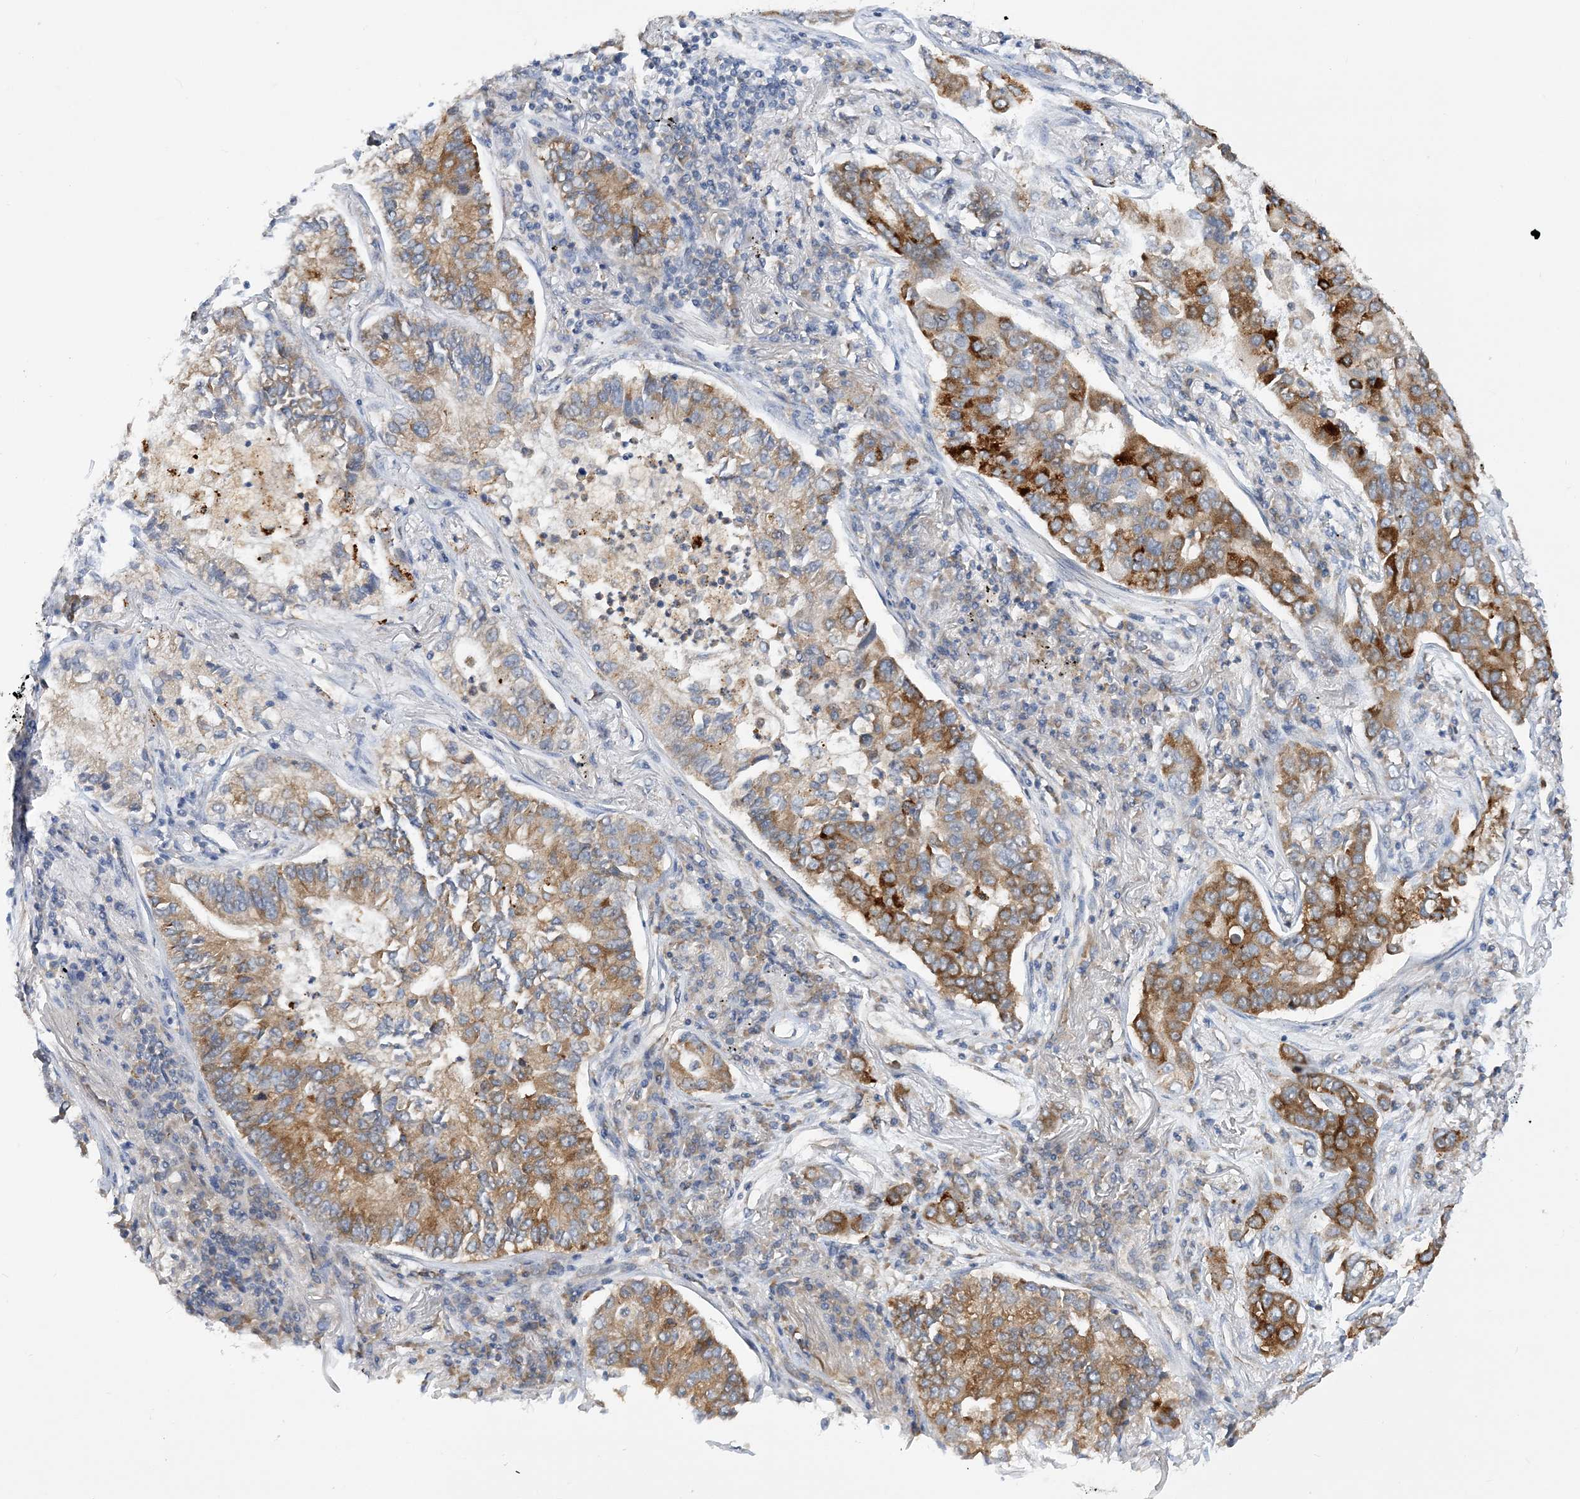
{"staining": {"intensity": "moderate", "quantity": ">75%", "location": "cytoplasmic/membranous"}, "tissue": "lung cancer", "cell_type": "Tumor cells", "image_type": "cancer", "snomed": [{"axis": "morphology", "description": "Adenocarcinoma, NOS"}, {"axis": "topography", "description": "Lung"}], "caption": "IHC (DAB (3,3'-diaminobenzidine)) staining of lung cancer reveals moderate cytoplasmic/membranous protein positivity in approximately >75% of tumor cells. The protein is shown in brown color, while the nuclei are stained blue.", "gene": "LARP4B", "patient": {"sex": "male", "age": 49}}